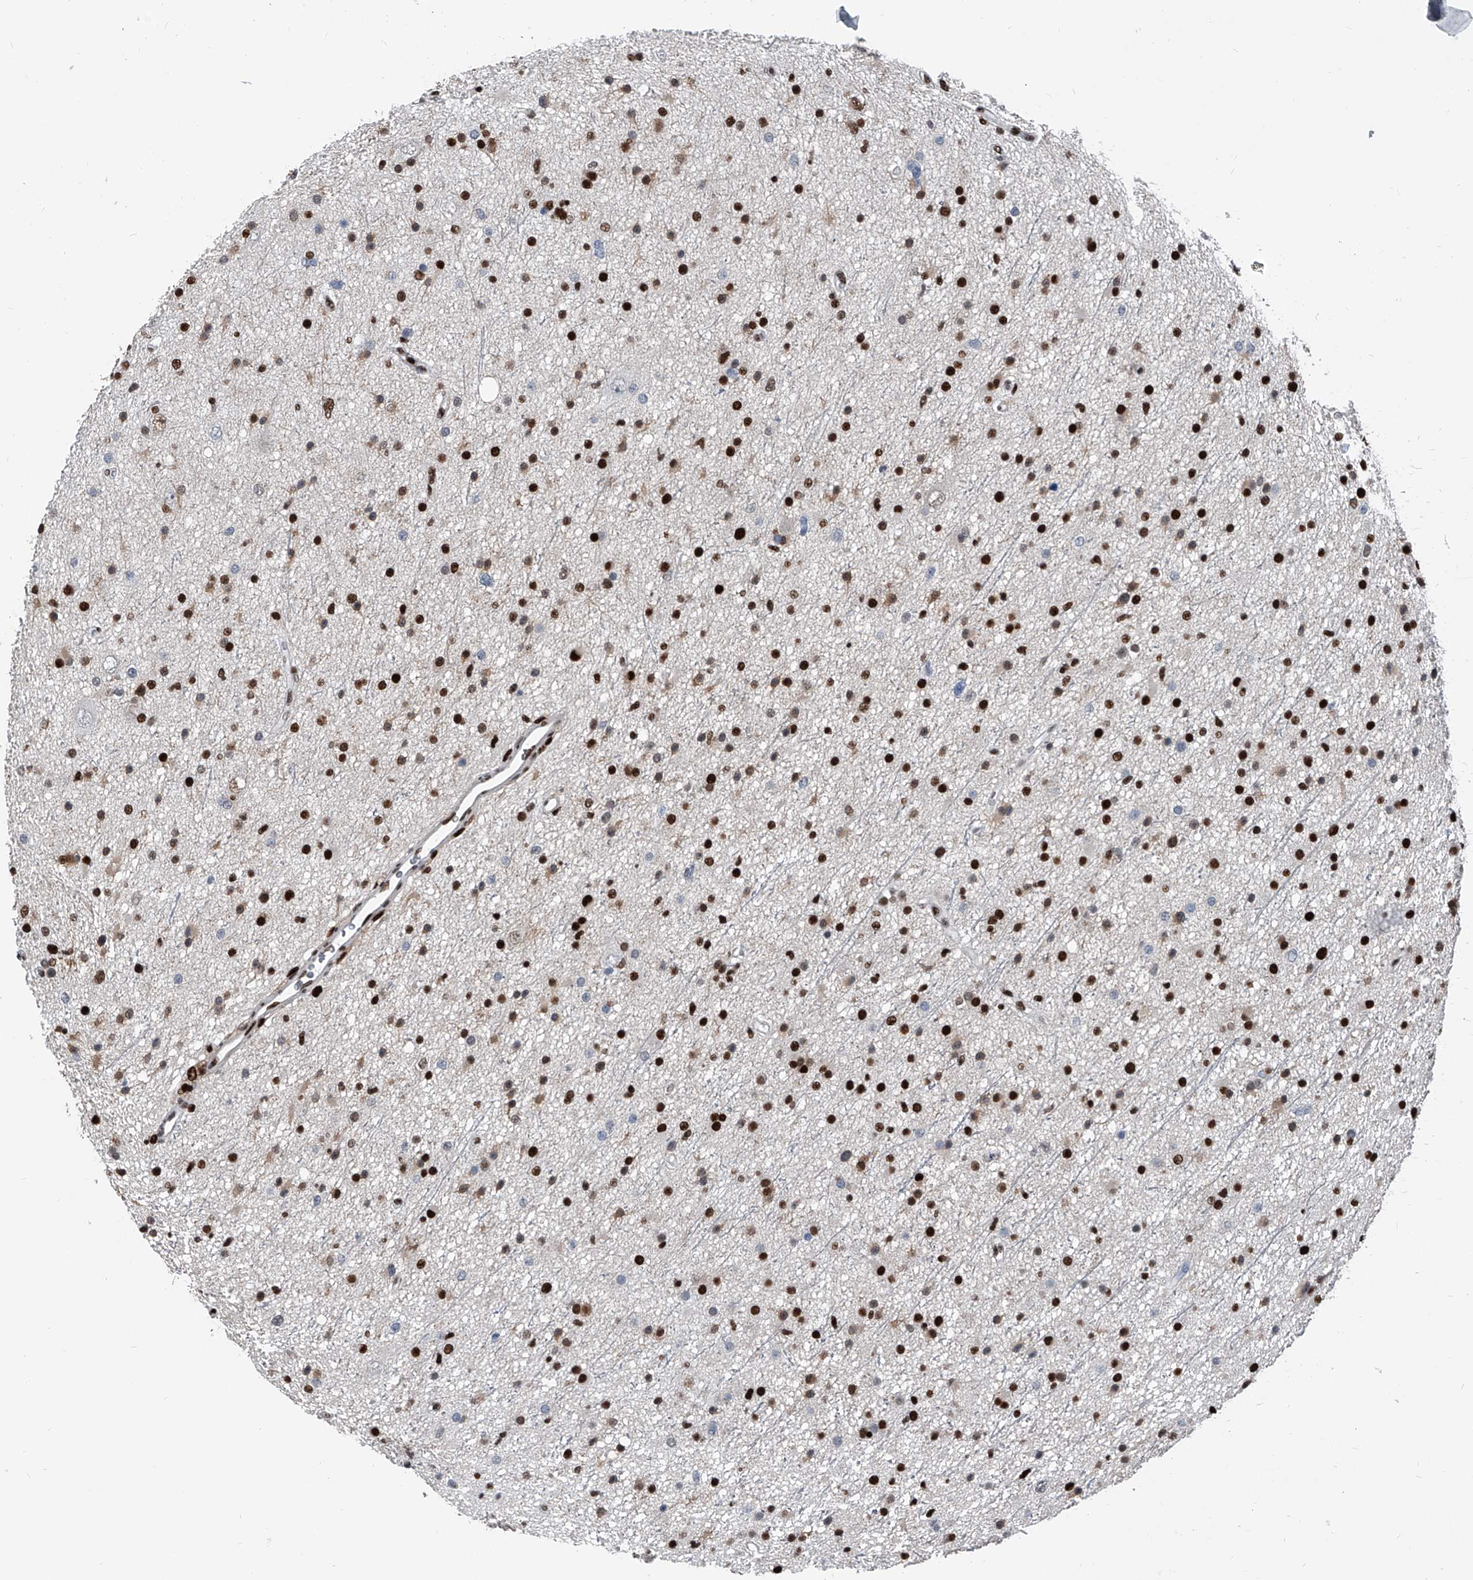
{"staining": {"intensity": "strong", "quantity": ">75%", "location": "nuclear"}, "tissue": "glioma", "cell_type": "Tumor cells", "image_type": "cancer", "snomed": [{"axis": "morphology", "description": "Glioma, malignant, Low grade"}, {"axis": "topography", "description": "Cerebral cortex"}], "caption": "A photomicrograph of human malignant low-grade glioma stained for a protein exhibits strong nuclear brown staining in tumor cells.", "gene": "FKBP5", "patient": {"sex": "female", "age": 39}}